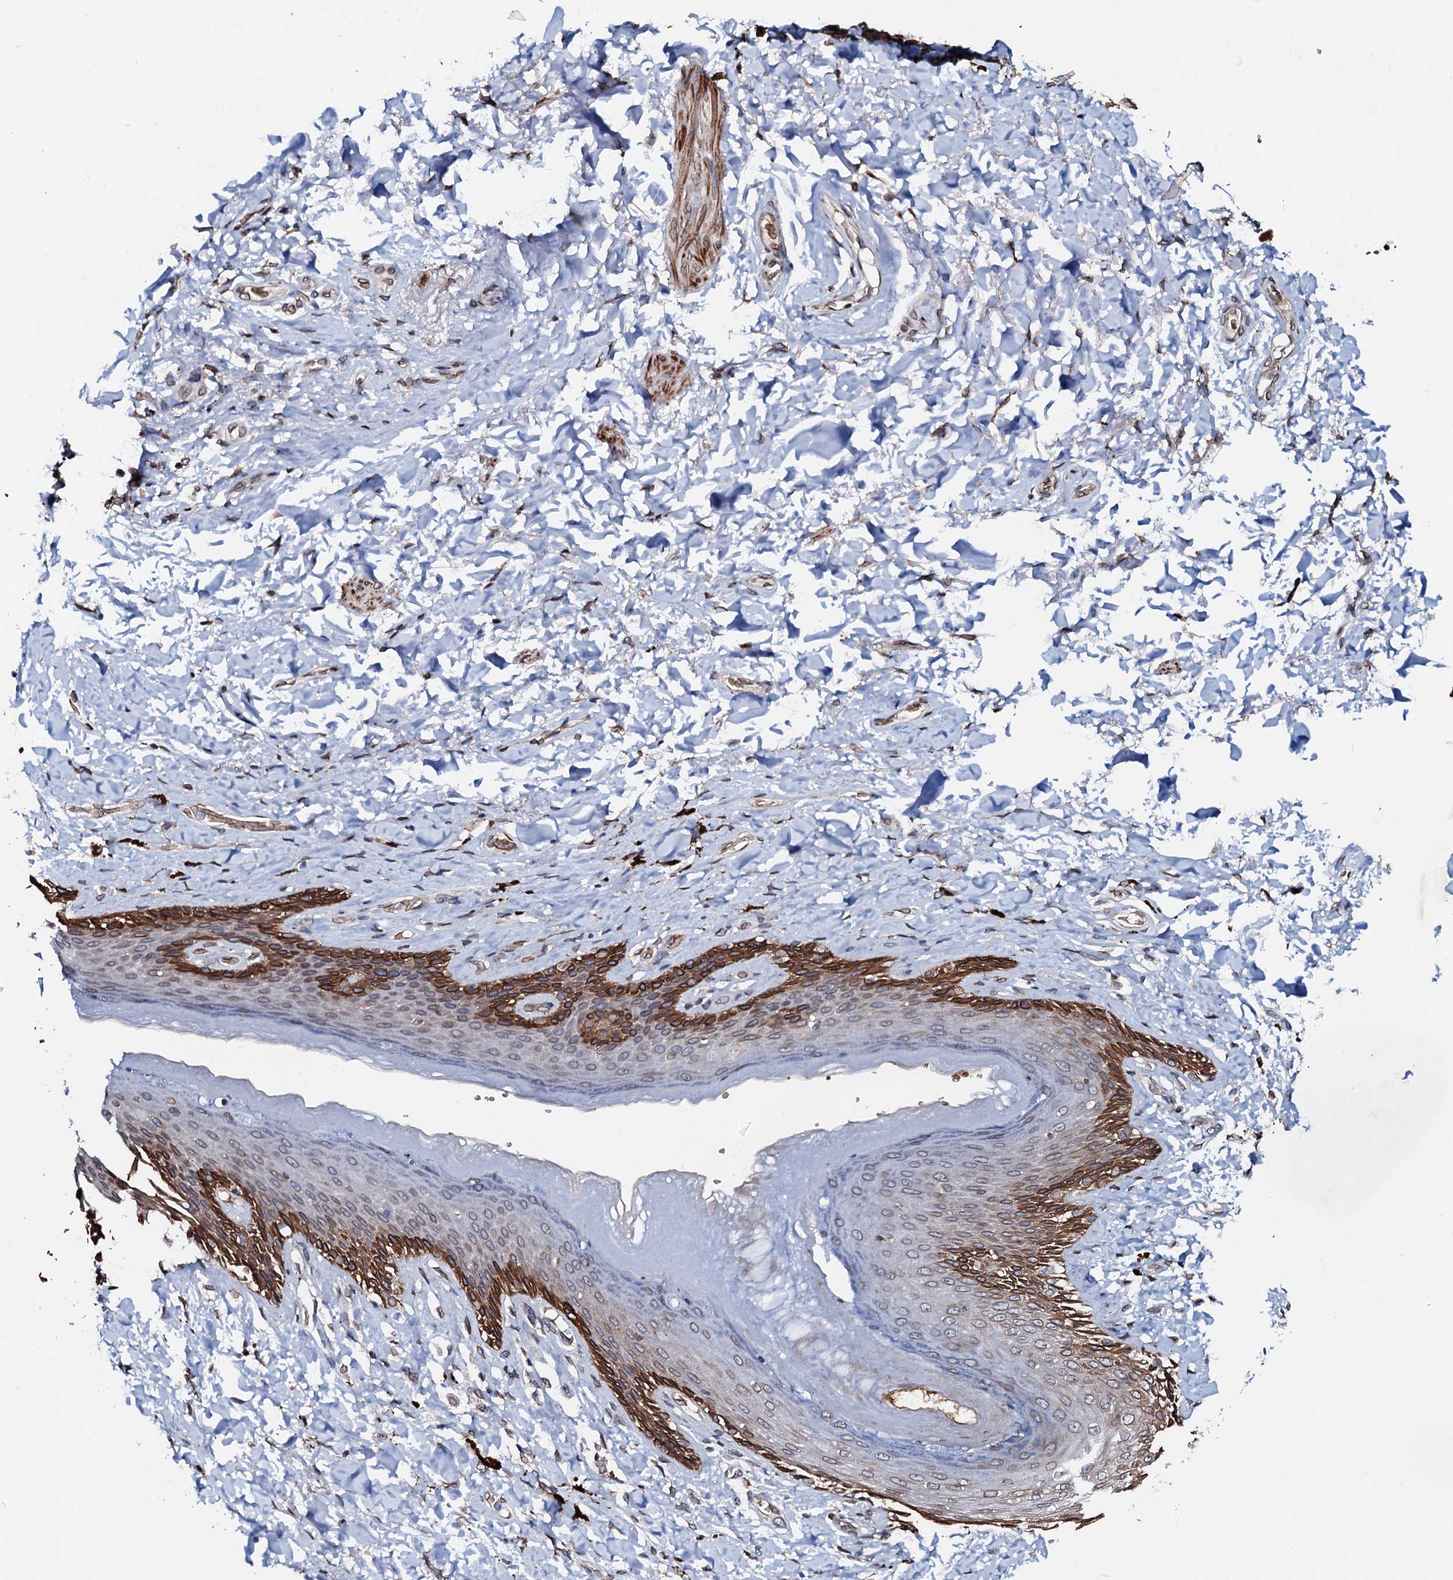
{"staining": {"intensity": "moderate", "quantity": ">75%", "location": "cytoplasmic/membranous,nuclear"}, "tissue": "skin", "cell_type": "Epidermal cells", "image_type": "normal", "snomed": [{"axis": "morphology", "description": "Normal tissue, NOS"}, {"axis": "topography", "description": "Anal"}], "caption": "The photomicrograph shows staining of normal skin, revealing moderate cytoplasmic/membranous,nuclear protein staining (brown color) within epidermal cells.", "gene": "NRP2", "patient": {"sex": "female", "age": 78}}